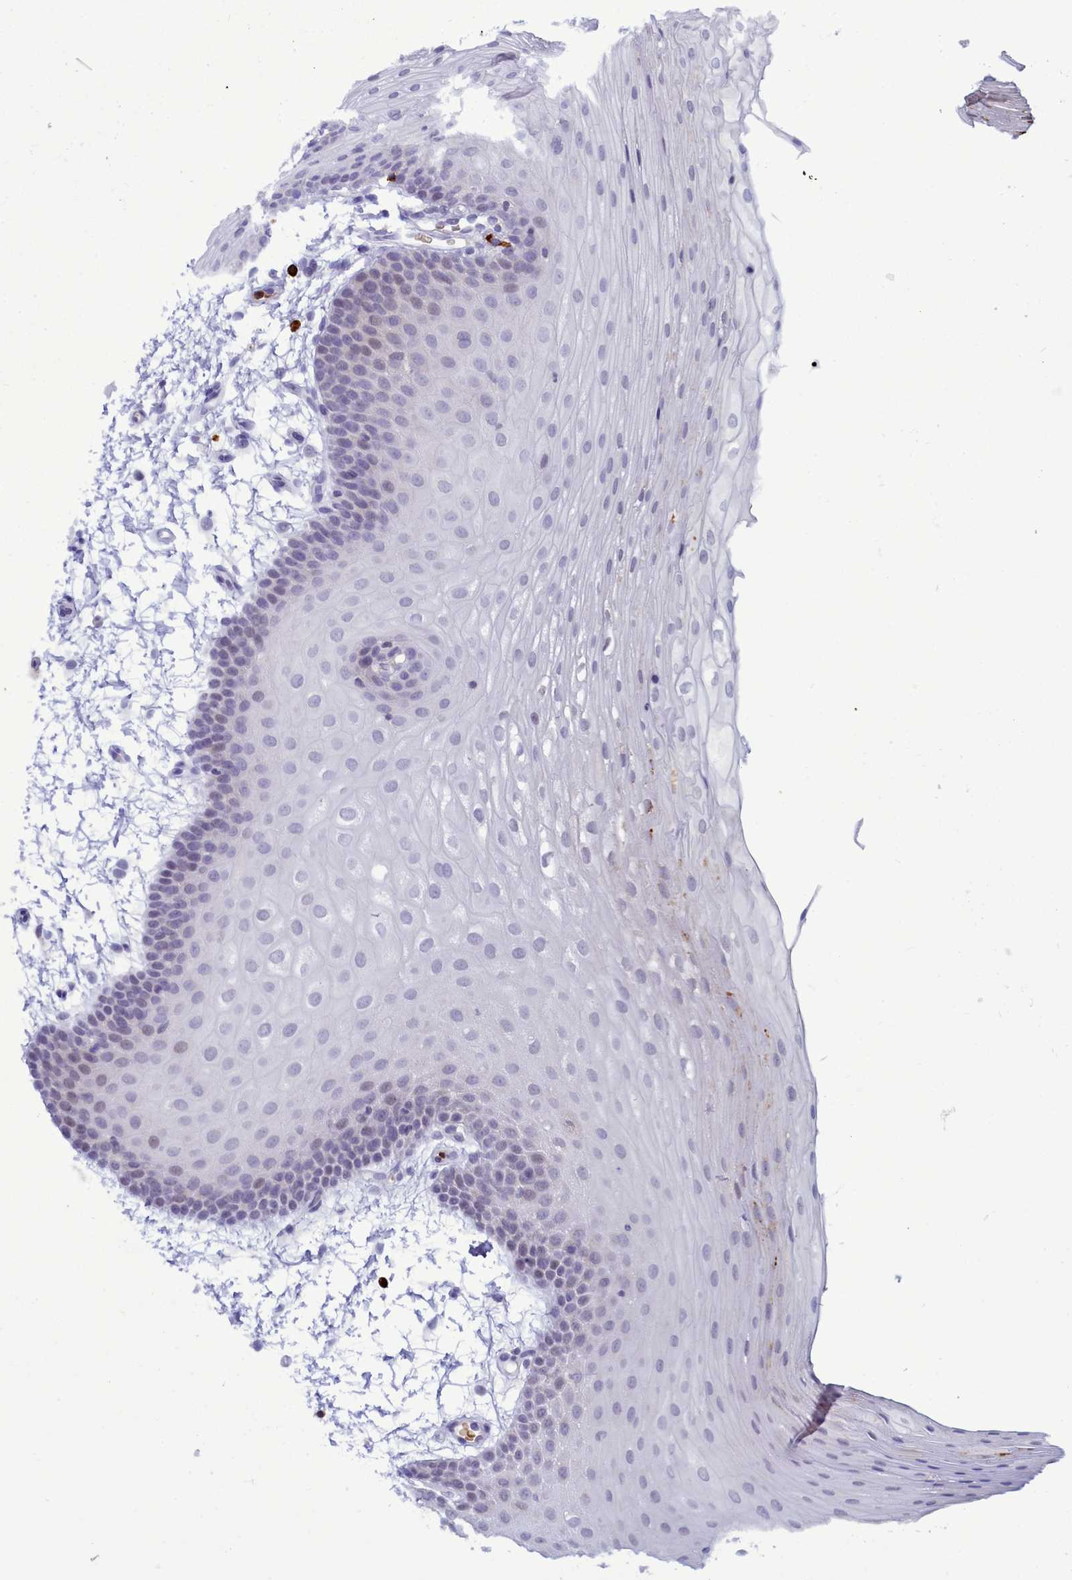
{"staining": {"intensity": "weak", "quantity": "<25%", "location": "nuclear"}, "tissue": "oral mucosa", "cell_type": "Squamous epithelial cells", "image_type": "normal", "snomed": [{"axis": "morphology", "description": "Normal tissue, NOS"}, {"axis": "topography", "description": "Oral tissue"}], "caption": "Immunohistochemistry of unremarkable human oral mucosa demonstrates no staining in squamous epithelial cells.", "gene": "POM121L2", "patient": {"sex": "male", "age": 68}}